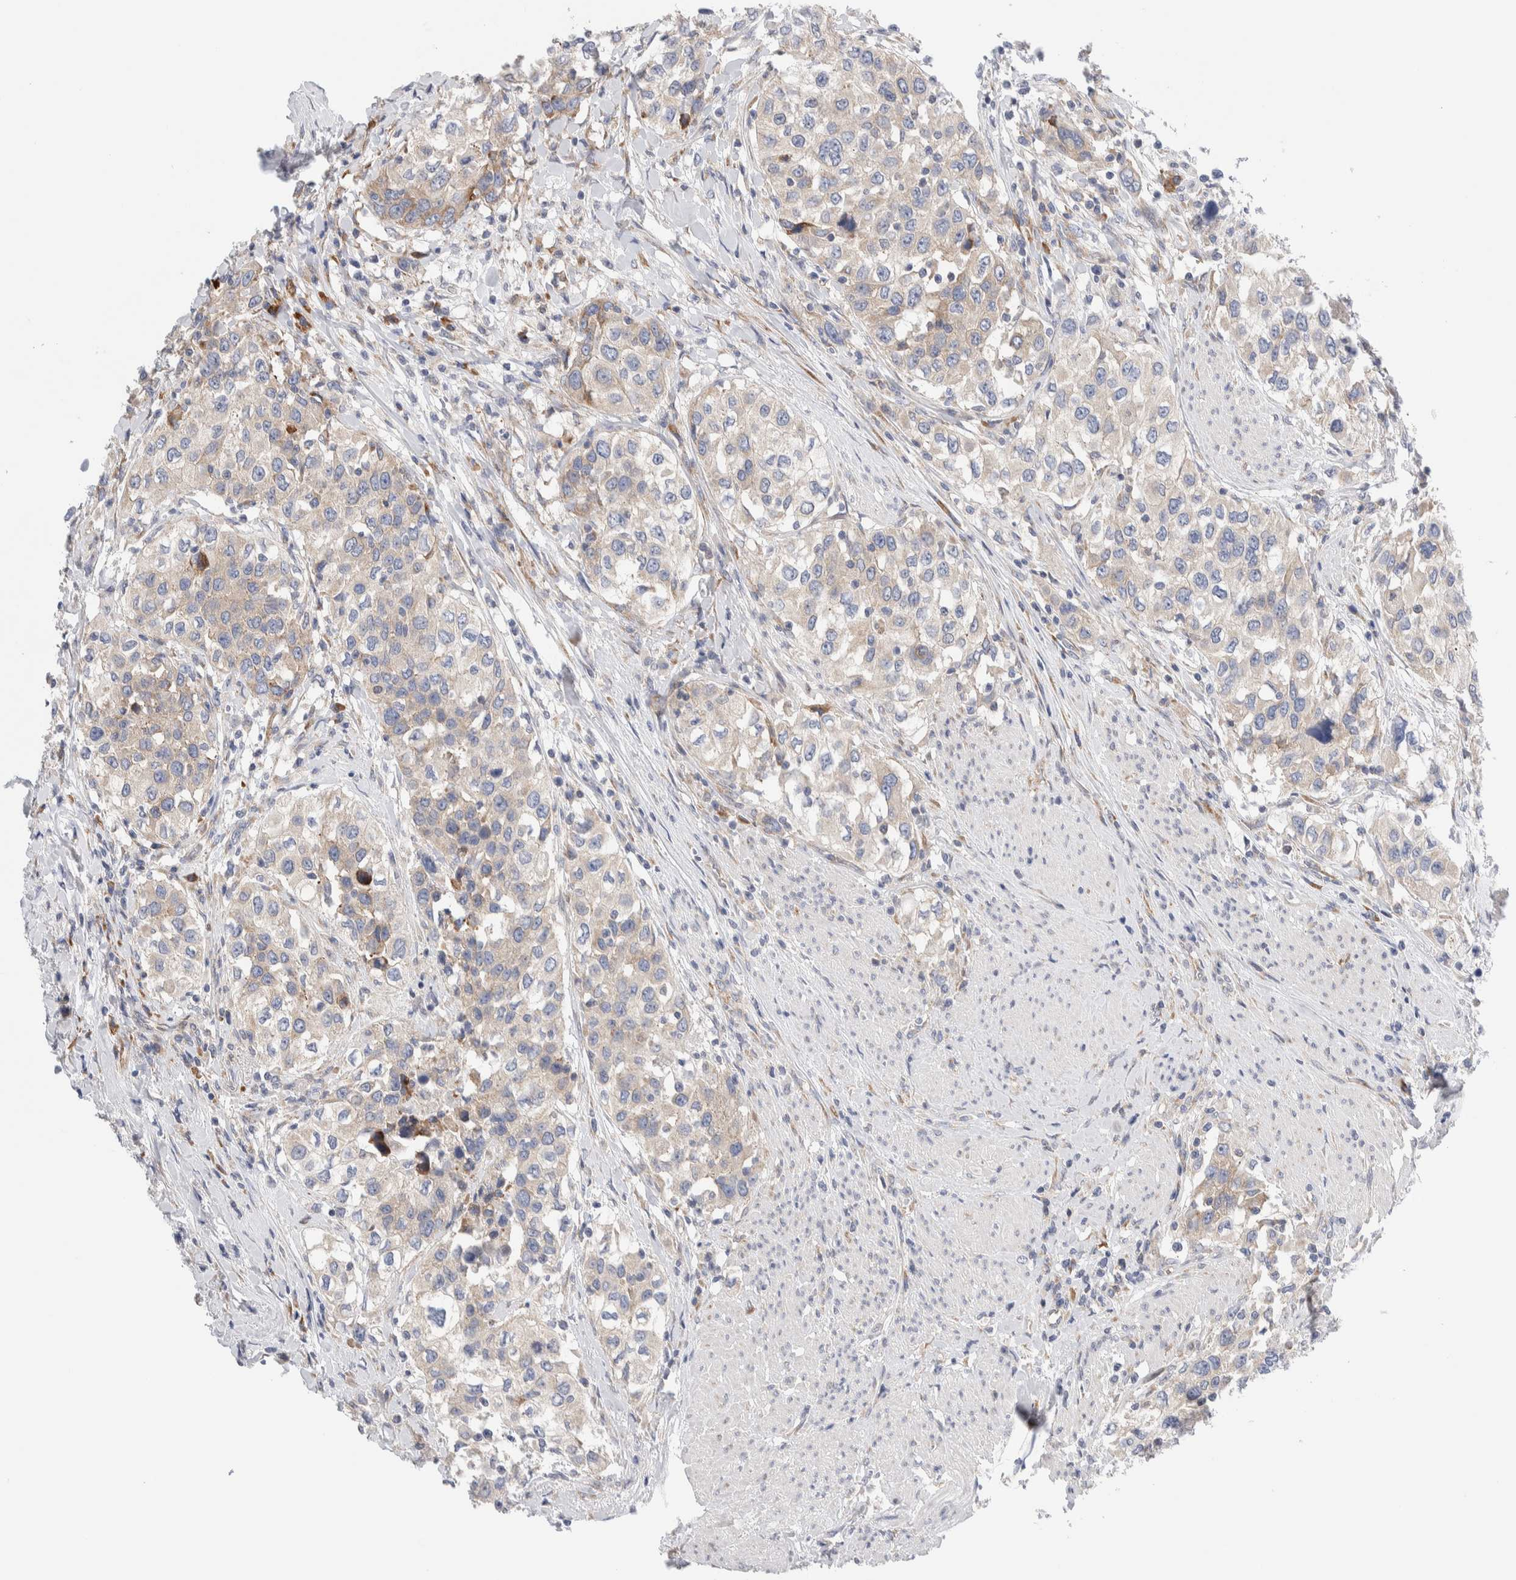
{"staining": {"intensity": "weak", "quantity": ">75%", "location": "cytoplasmic/membranous"}, "tissue": "urothelial cancer", "cell_type": "Tumor cells", "image_type": "cancer", "snomed": [{"axis": "morphology", "description": "Urothelial carcinoma, High grade"}, {"axis": "topography", "description": "Urinary bladder"}], "caption": "IHC (DAB) staining of urothelial cancer reveals weak cytoplasmic/membranous protein staining in about >75% of tumor cells.", "gene": "RACK1", "patient": {"sex": "female", "age": 80}}